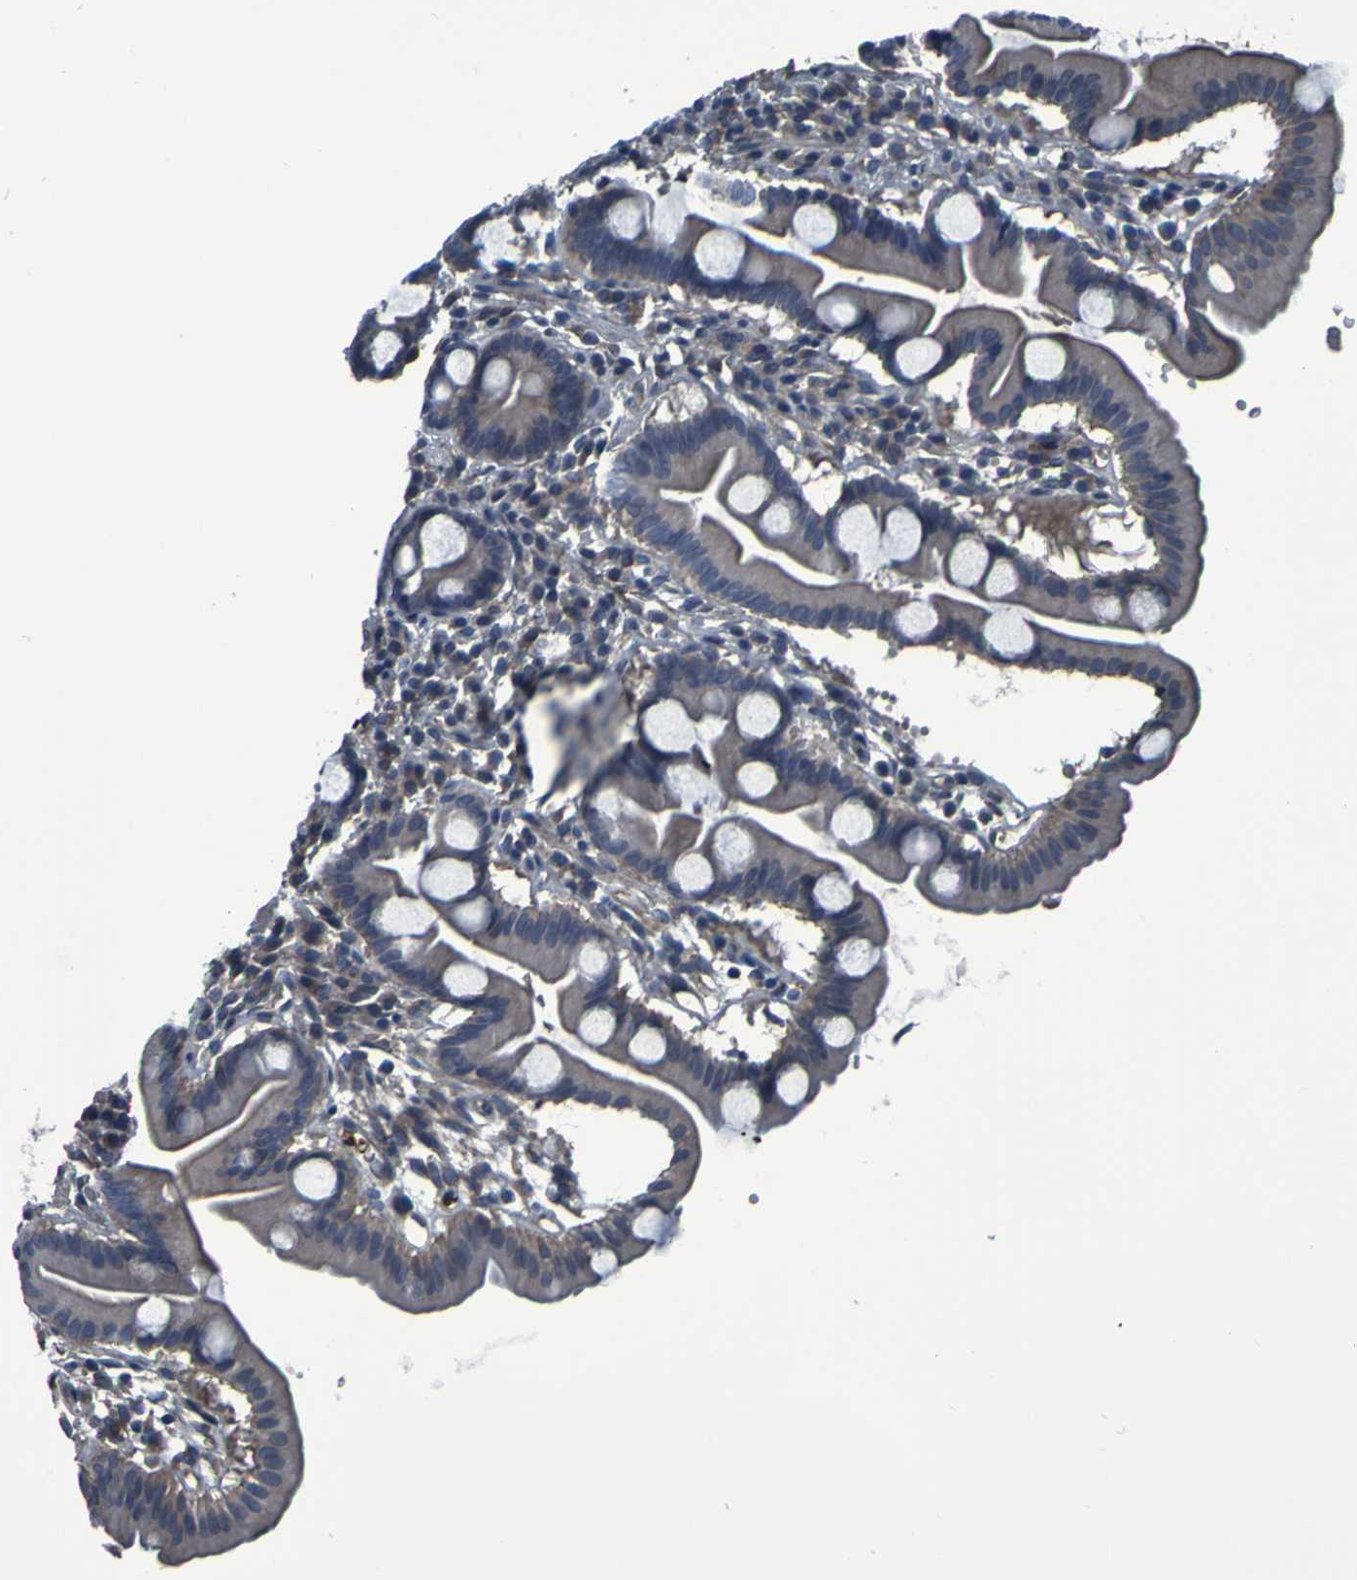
{"staining": {"intensity": "weak", "quantity": "25%-75%", "location": "cytoplasmic/membranous"}, "tissue": "duodenum", "cell_type": "Glandular cells", "image_type": "normal", "snomed": [{"axis": "morphology", "description": "Normal tissue, NOS"}, {"axis": "topography", "description": "Duodenum"}], "caption": "This is an image of immunohistochemistry staining of normal duodenum, which shows weak positivity in the cytoplasmic/membranous of glandular cells.", "gene": "GRAMD1A", "patient": {"sex": "male", "age": 50}}